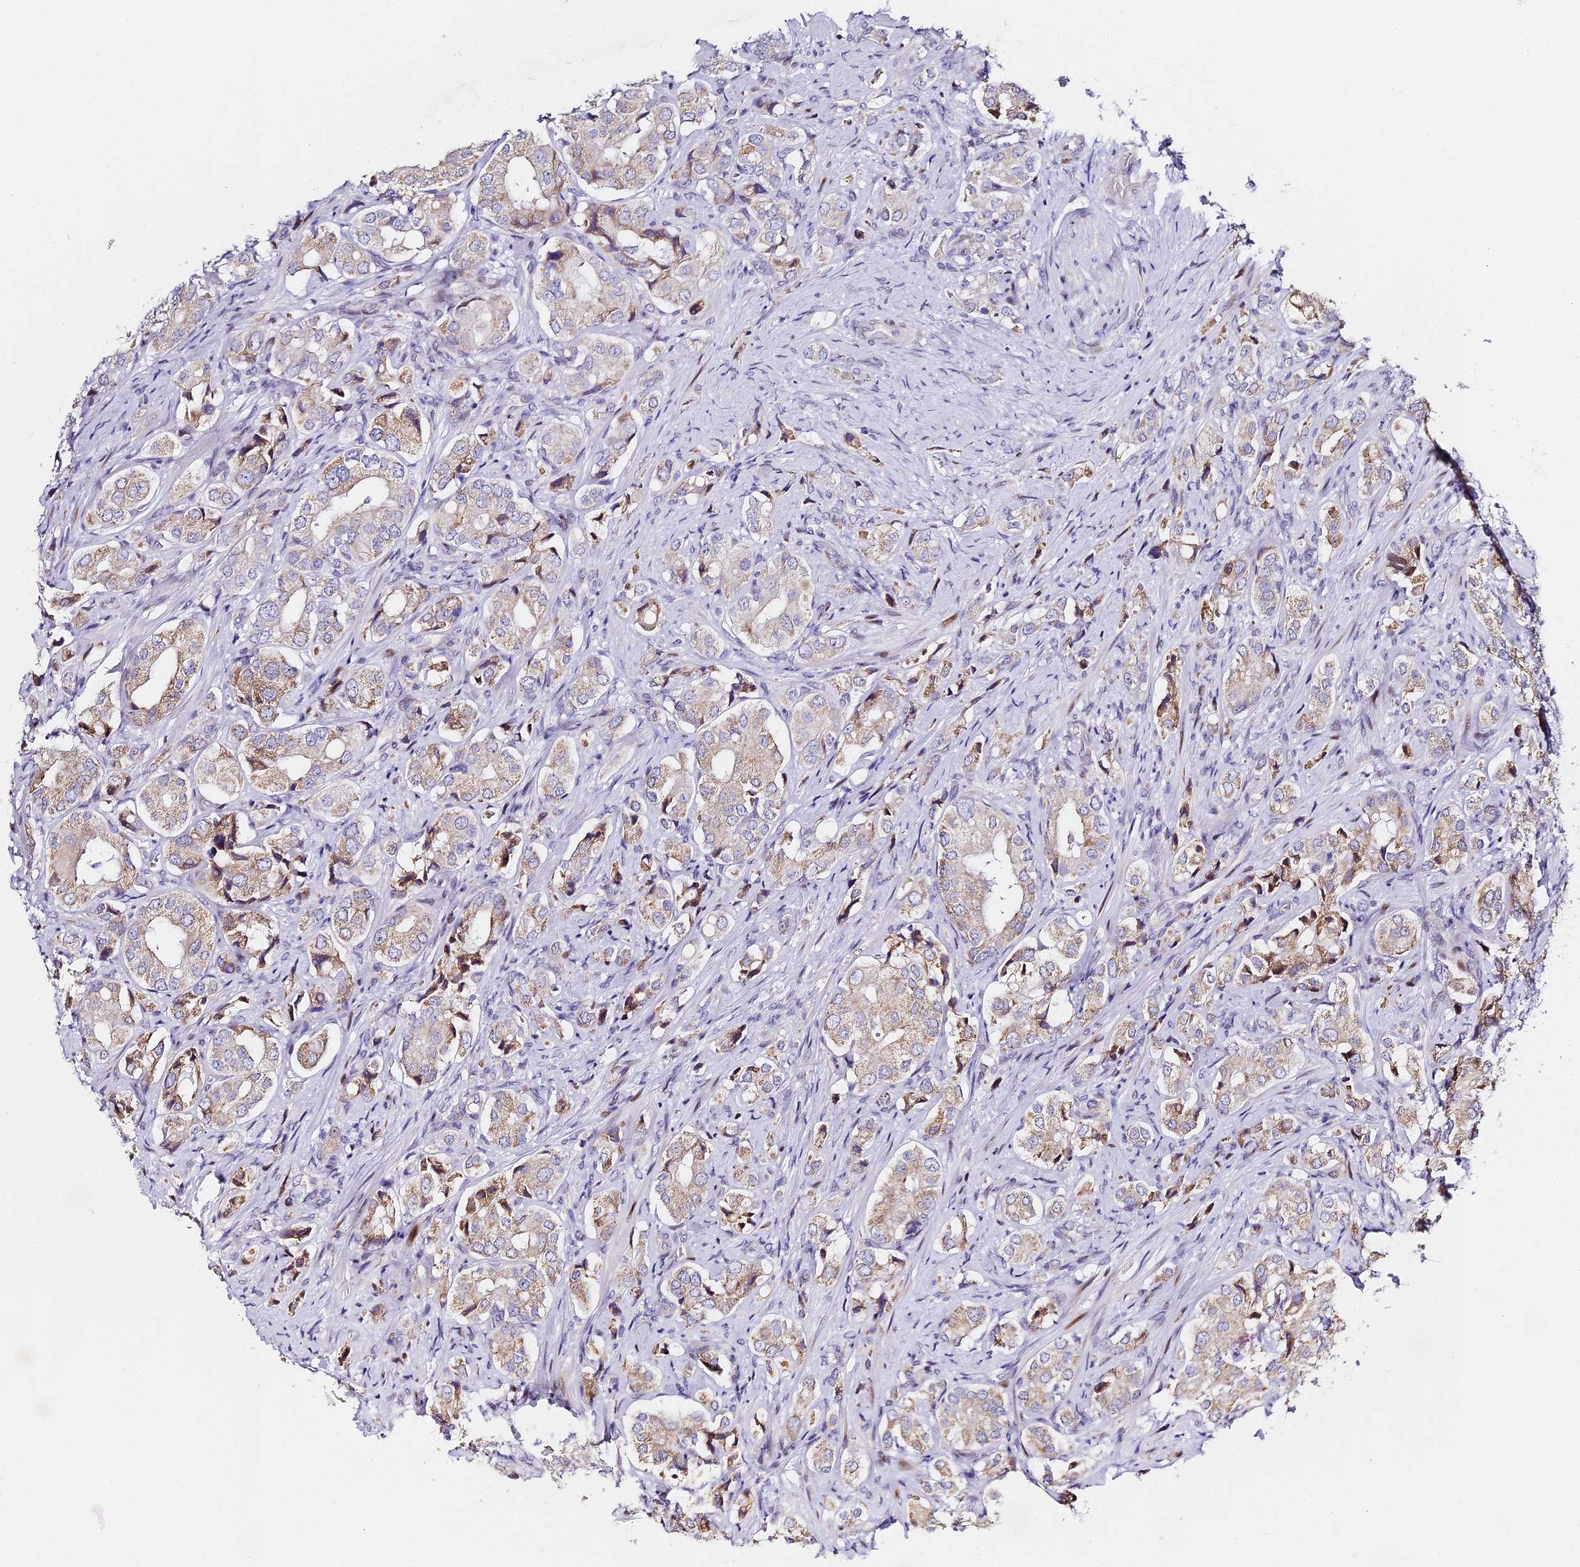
{"staining": {"intensity": "weak", "quantity": "25%-75%", "location": "cytoplasmic/membranous"}, "tissue": "prostate cancer", "cell_type": "Tumor cells", "image_type": "cancer", "snomed": [{"axis": "morphology", "description": "Adenocarcinoma, High grade"}, {"axis": "topography", "description": "Prostate"}], "caption": "This is an image of IHC staining of prostate cancer (adenocarcinoma (high-grade)), which shows weak staining in the cytoplasmic/membranous of tumor cells.", "gene": "SERP1", "patient": {"sex": "male", "age": 65}}